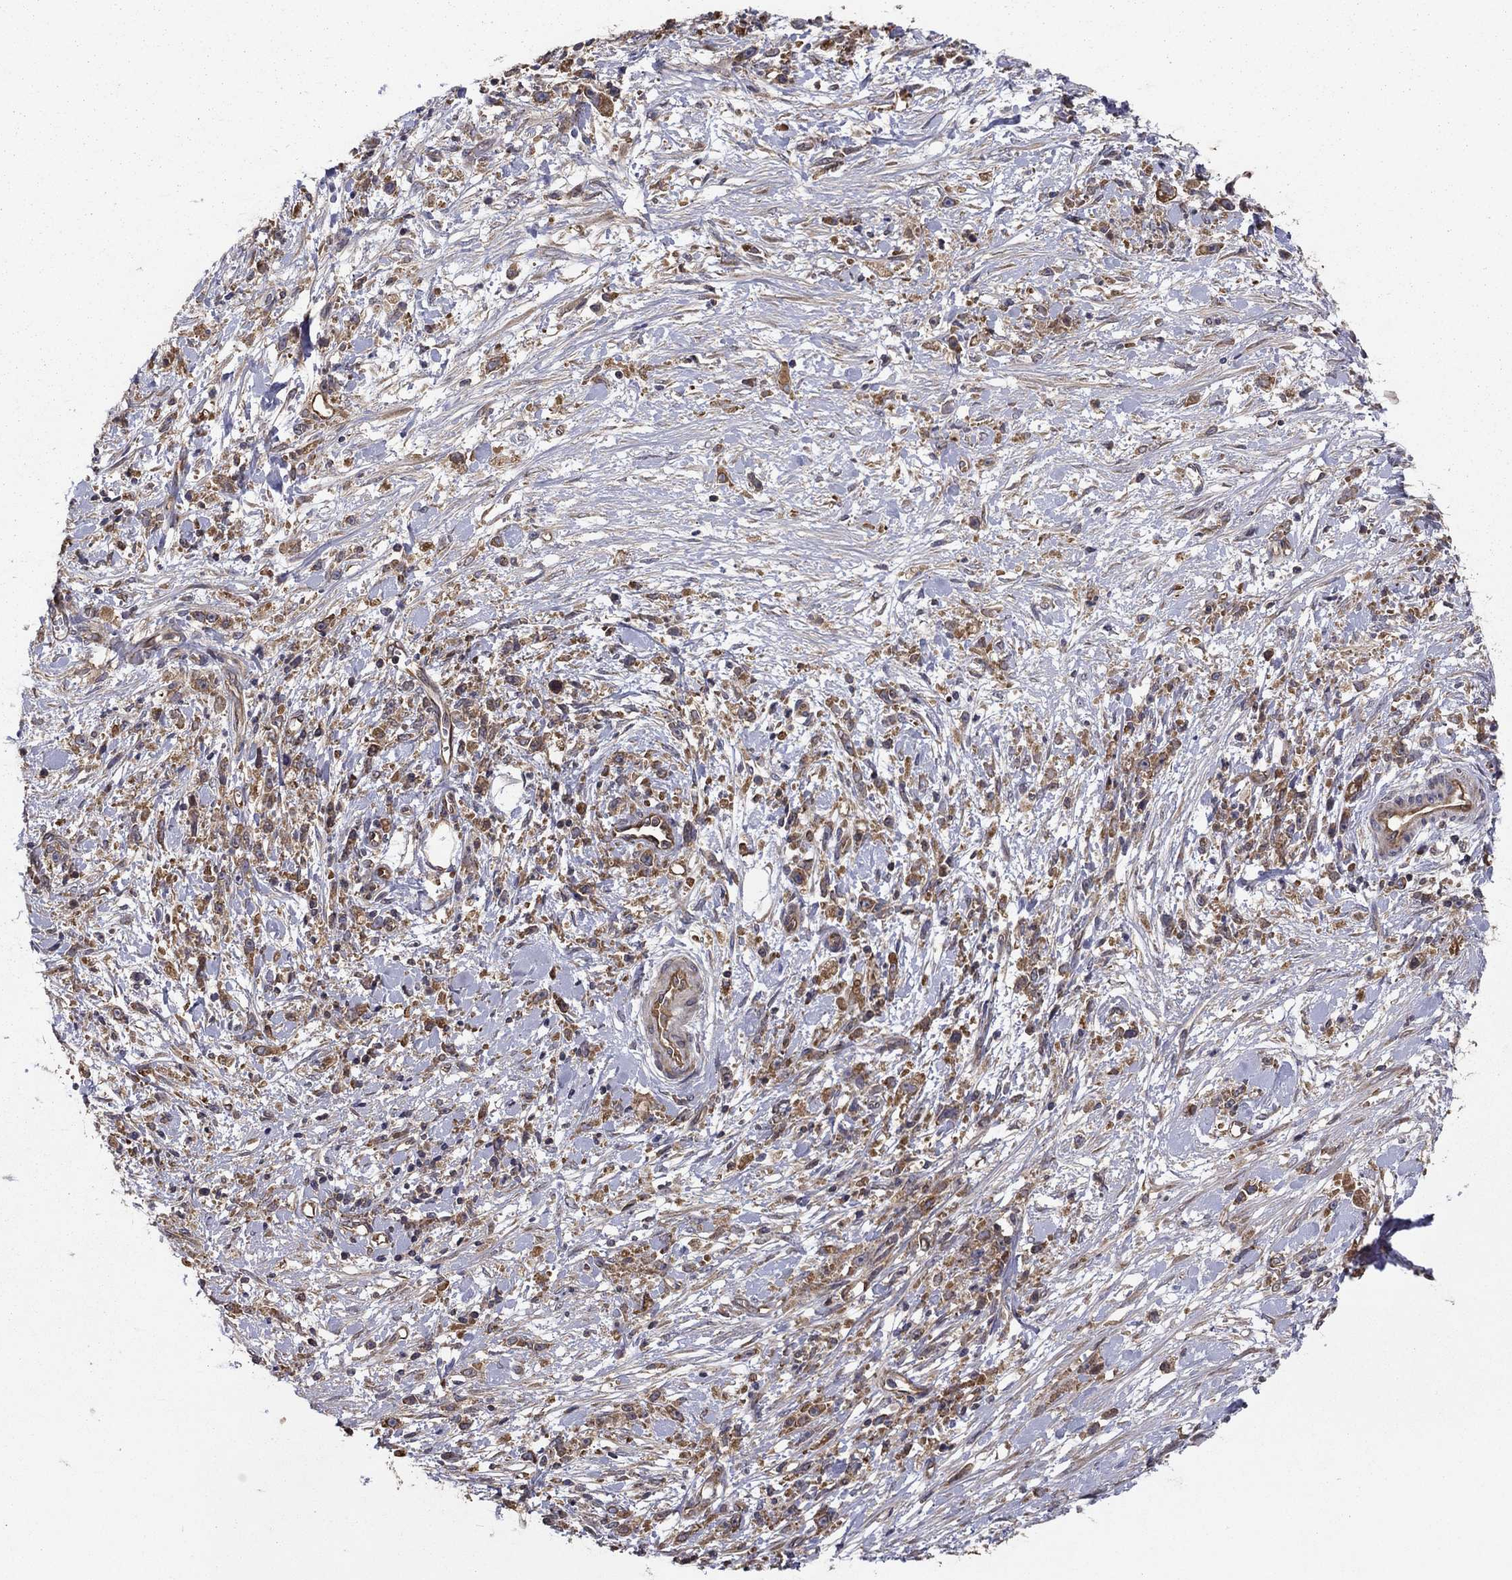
{"staining": {"intensity": "moderate", "quantity": ">75%", "location": "cytoplasmic/membranous"}, "tissue": "stomach cancer", "cell_type": "Tumor cells", "image_type": "cancer", "snomed": [{"axis": "morphology", "description": "Adenocarcinoma, NOS"}, {"axis": "topography", "description": "Stomach"}], "caption": "Protein staining demonstrates moderate cytoplasmic/membranous expression in about >75% of tumor cells in stomach adenocarcinoma.", "gene": "BABAM2", "patient": {"sex": "female", "age": 59}}